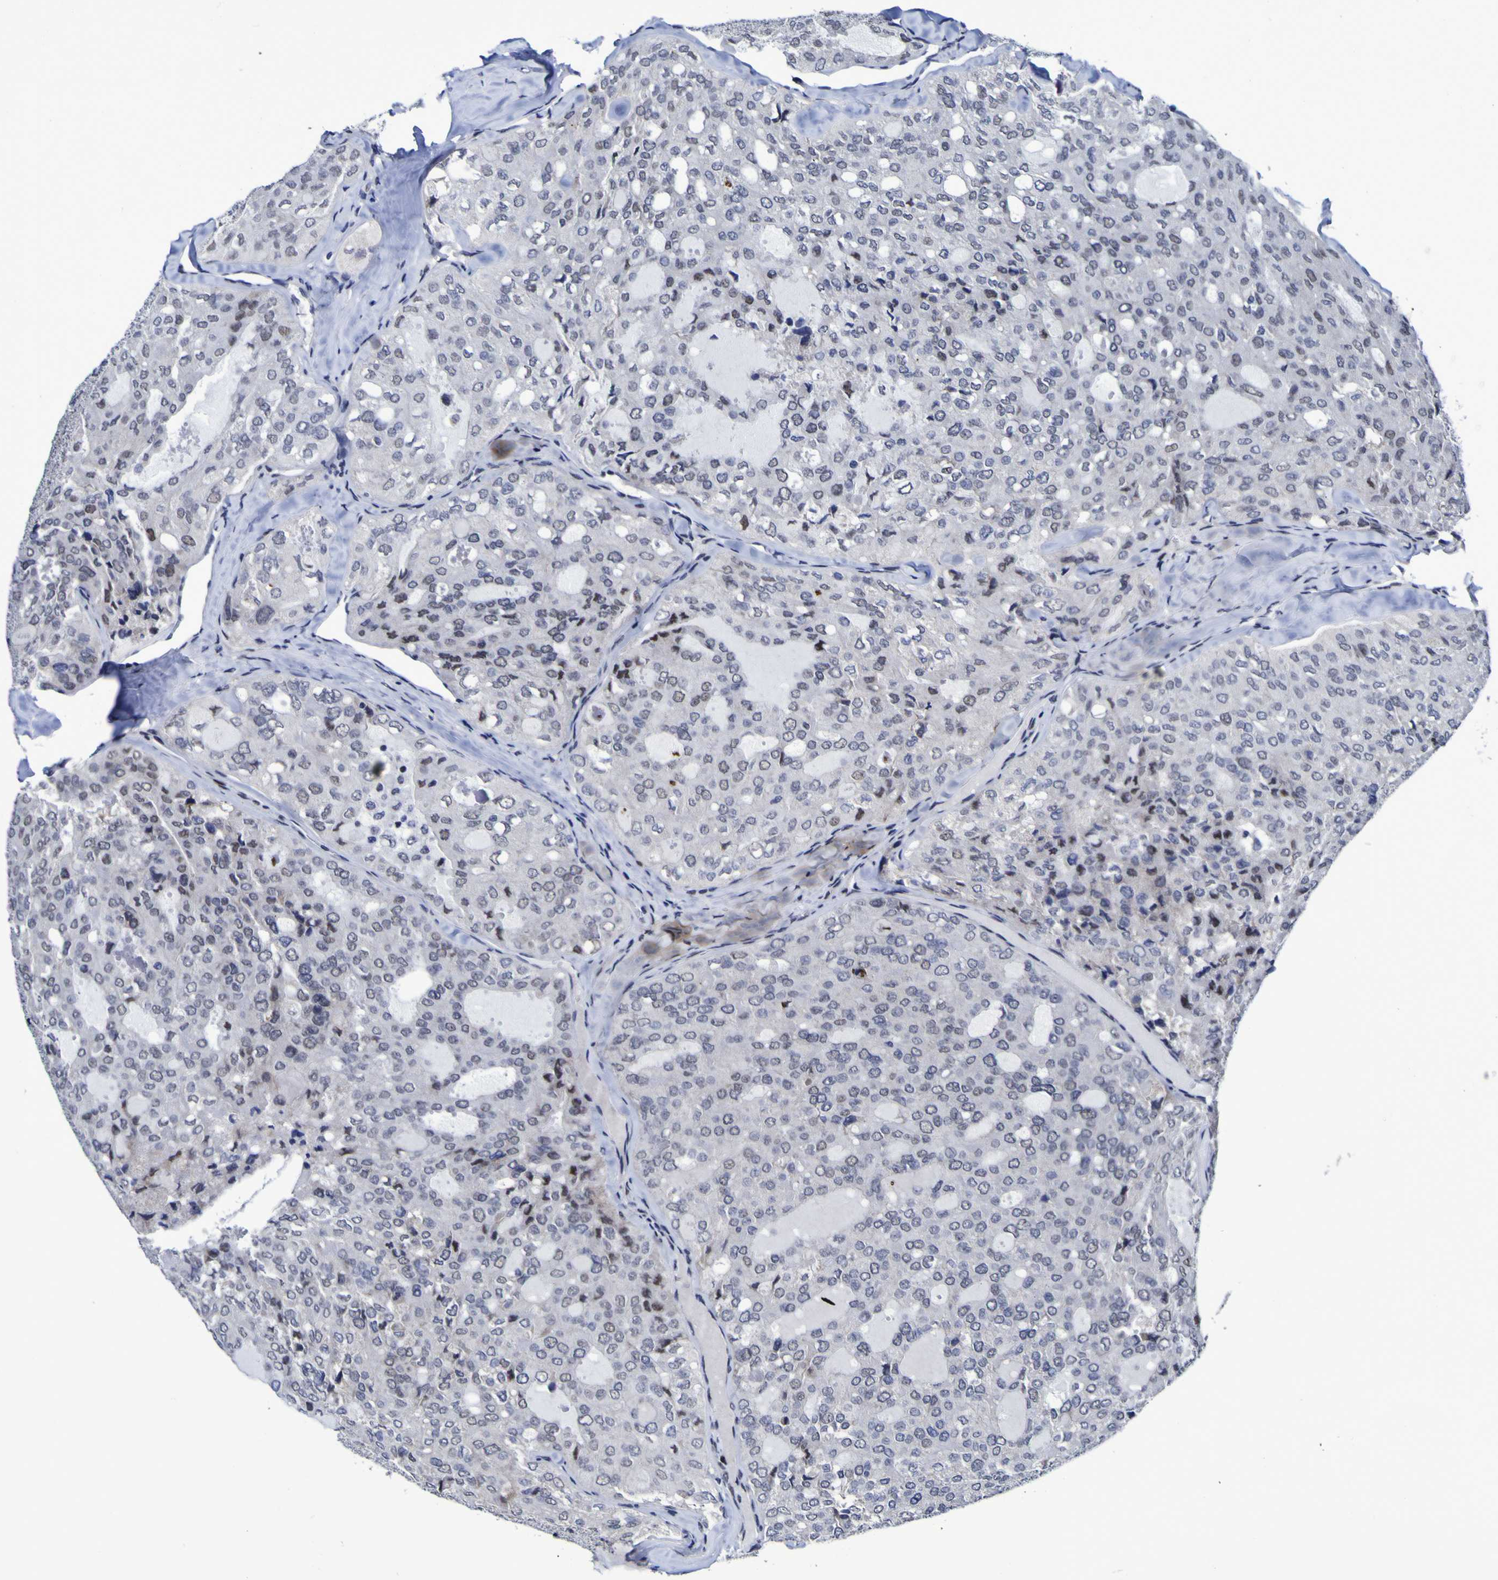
{"staining": {"intensity": "weak", "quantity": "25%-75%", "location": "nuclear"}, "tissue": "thyroid cancer", "cell_type": "Tumor cells", "image_type": "cancer", "snomed": [{"axis": "morphology", "description": "Follicular adenoma carcinoma, NOS"}, {"axis": "topography", "description": "Thyroid gland"}], "caption": "Human thyroid follicular adenoma carcinoma stained with a brown dye exhibits weak nuclear positive staining in approximately 25%-75% of tumor cells.", "gene": "MBD3", "patient": {"sex": "male", "age": 75}}